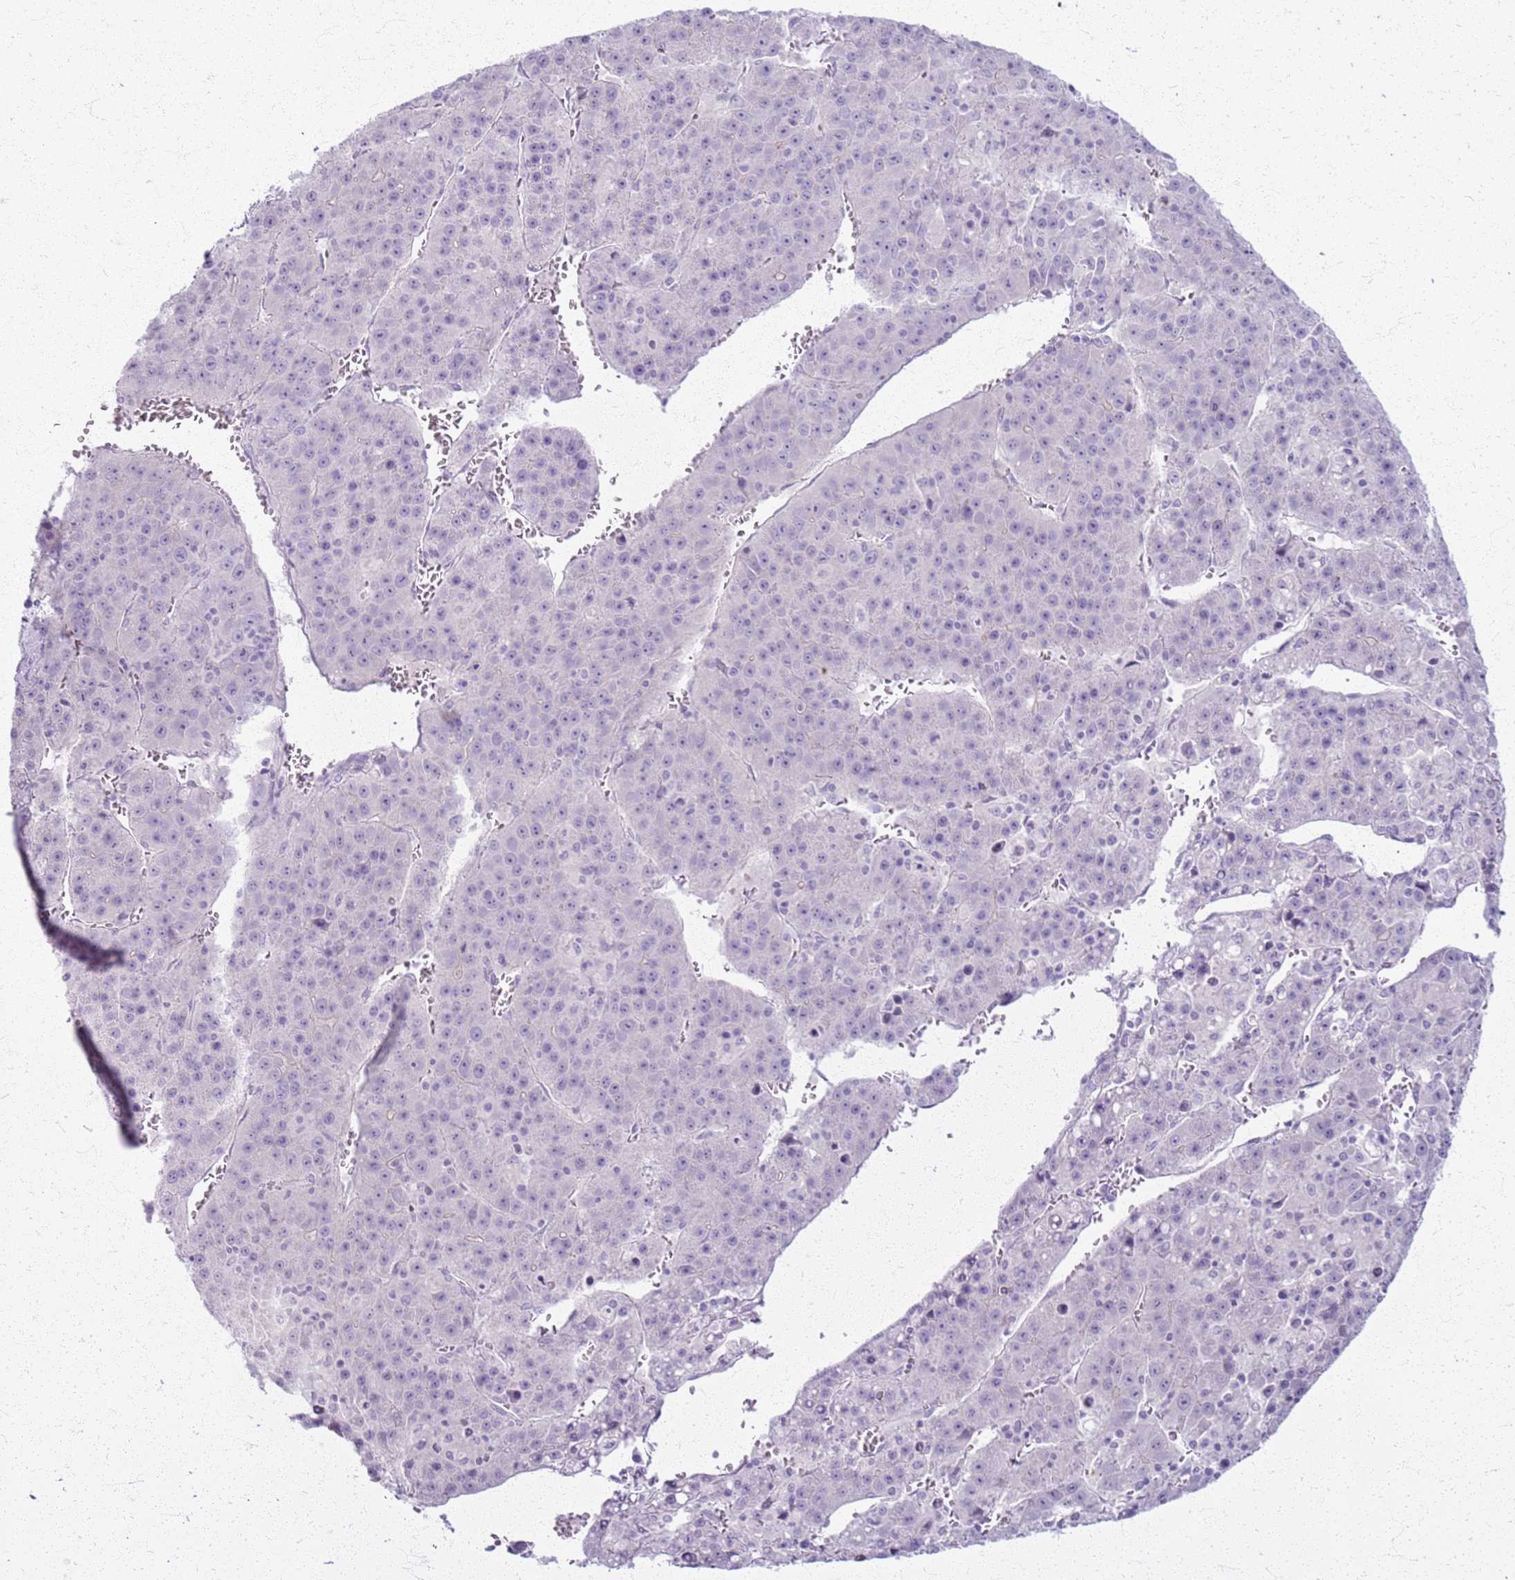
{"staining": {"intensity": "negative", "quantity": "none", "location": "none"}, "tissue": "liver cancer", "cell_type": "Tumor cells", "image_type": "cancer", "snomed": [{"axis": "morphology", "description": "Carcinoma, Hepatocellular, NOS"}, {"axis": "topography", "description": "Liver"}], "caption": "This is an immunohistochemistry (IHC) histopathology image of human liver hepatocellular carcinoma. There is no positivity in tumor cells.", "gene": "CSRP3", "patient": {"sex": "female", "age": 53}}